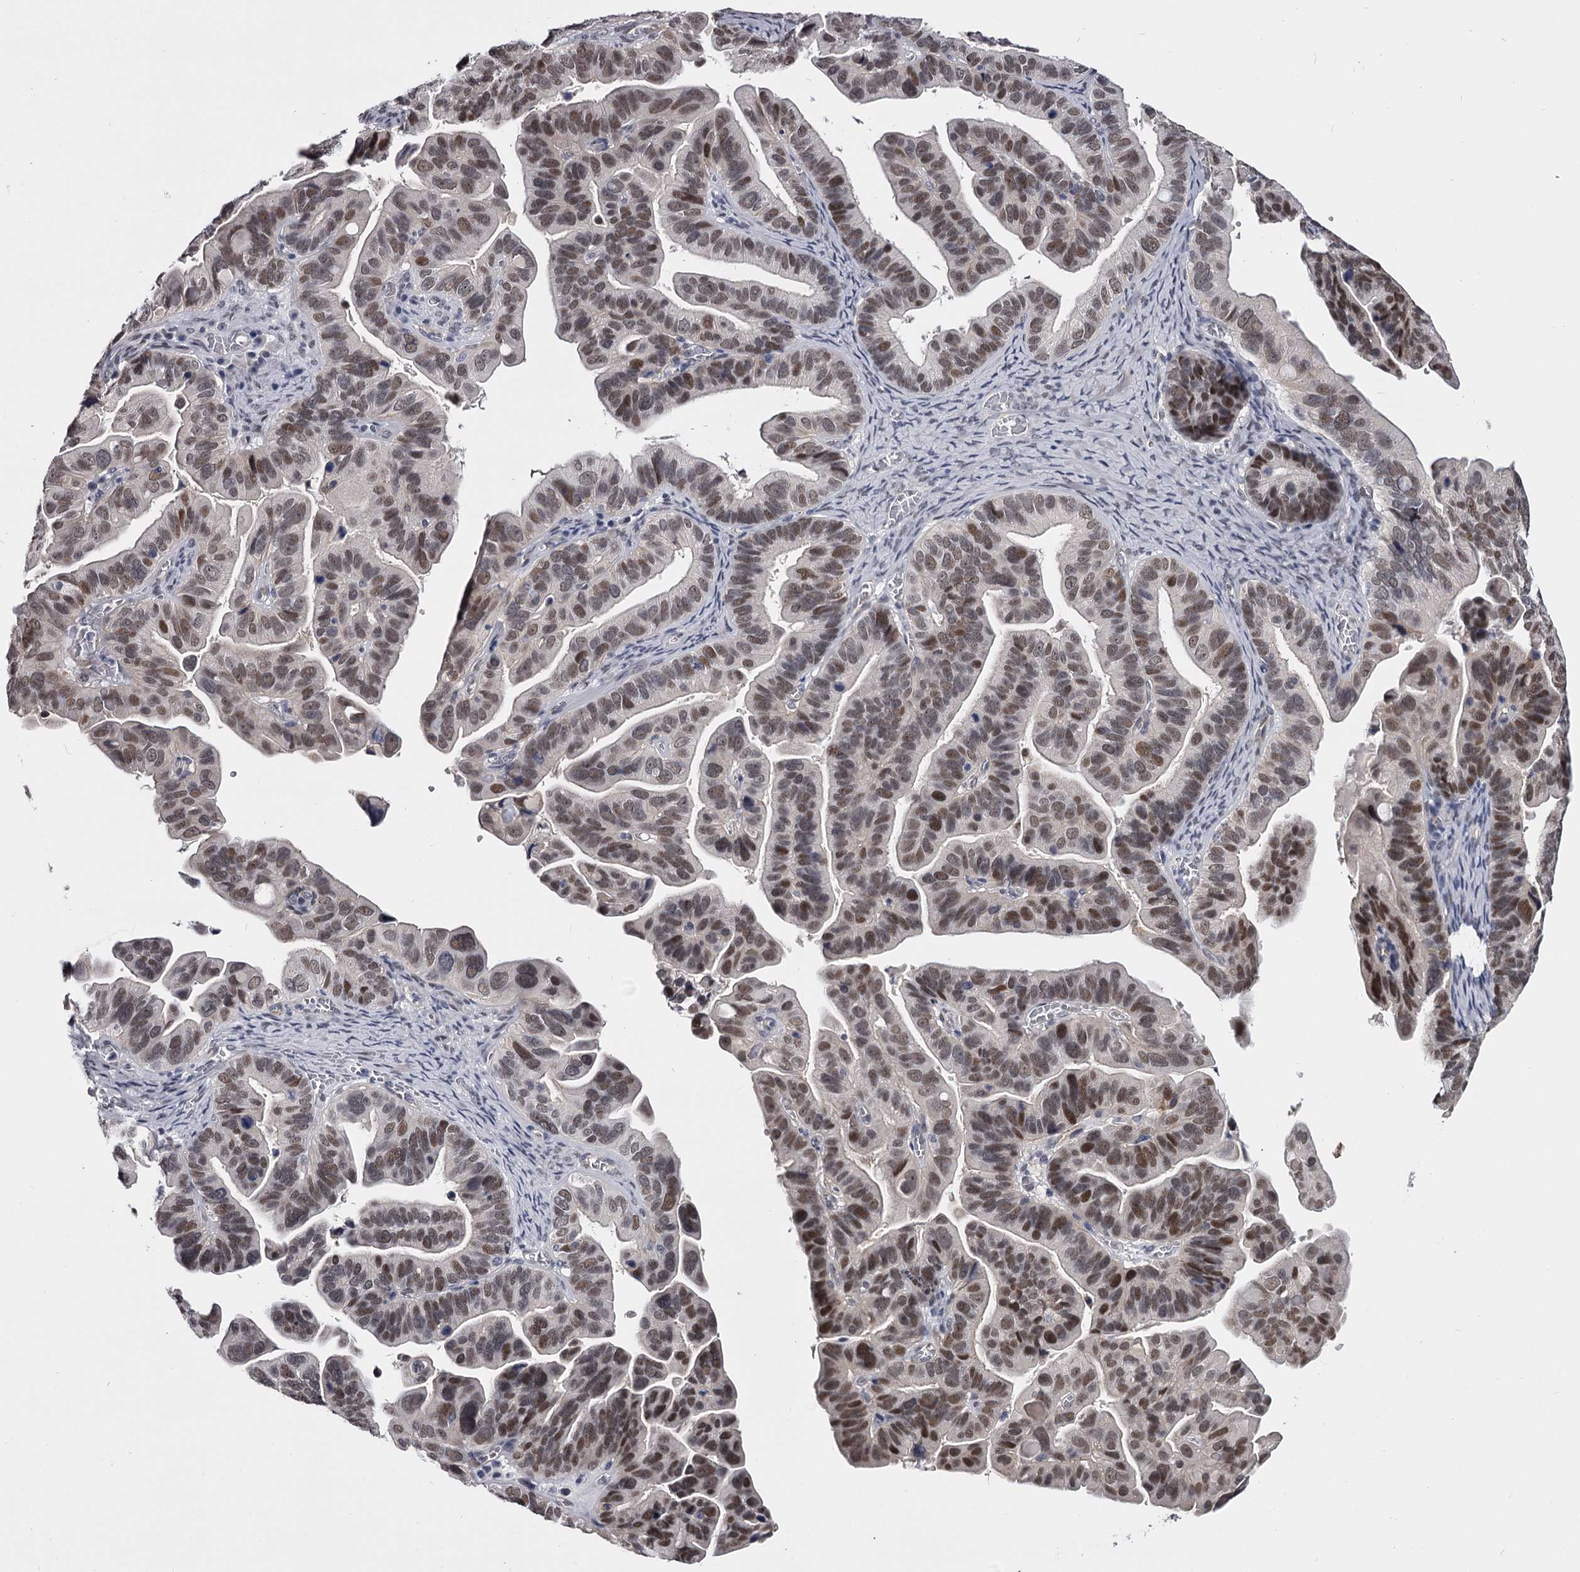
{"staining": {"intensity": "moderate", "quantity": "25%-75%", "location": "nuclear"}, "tissue": "ovarian cancer", "cell_type": "Tumor cells", "image_type": "cancer", "snomed": [{"axis": "morphology", "description": "Cystadenocarcinoma, serous, NOS"}, {"axis": "topography", "description": "Ovary"}], "caption": "Tumor cells exhibit medium levels of moderate nuclear staining in approximately 25%-75% of cells in human ovarian cancer (serous cystadenocarcinoma). The staining was performed using DAB (3,3'-diaminobenzidine), with brown indicating positive protein expression. Nuclei are stained blue with hematoxylin.", "gene": "OVOL2", "patient": {"sex": "female", "age": 56}}